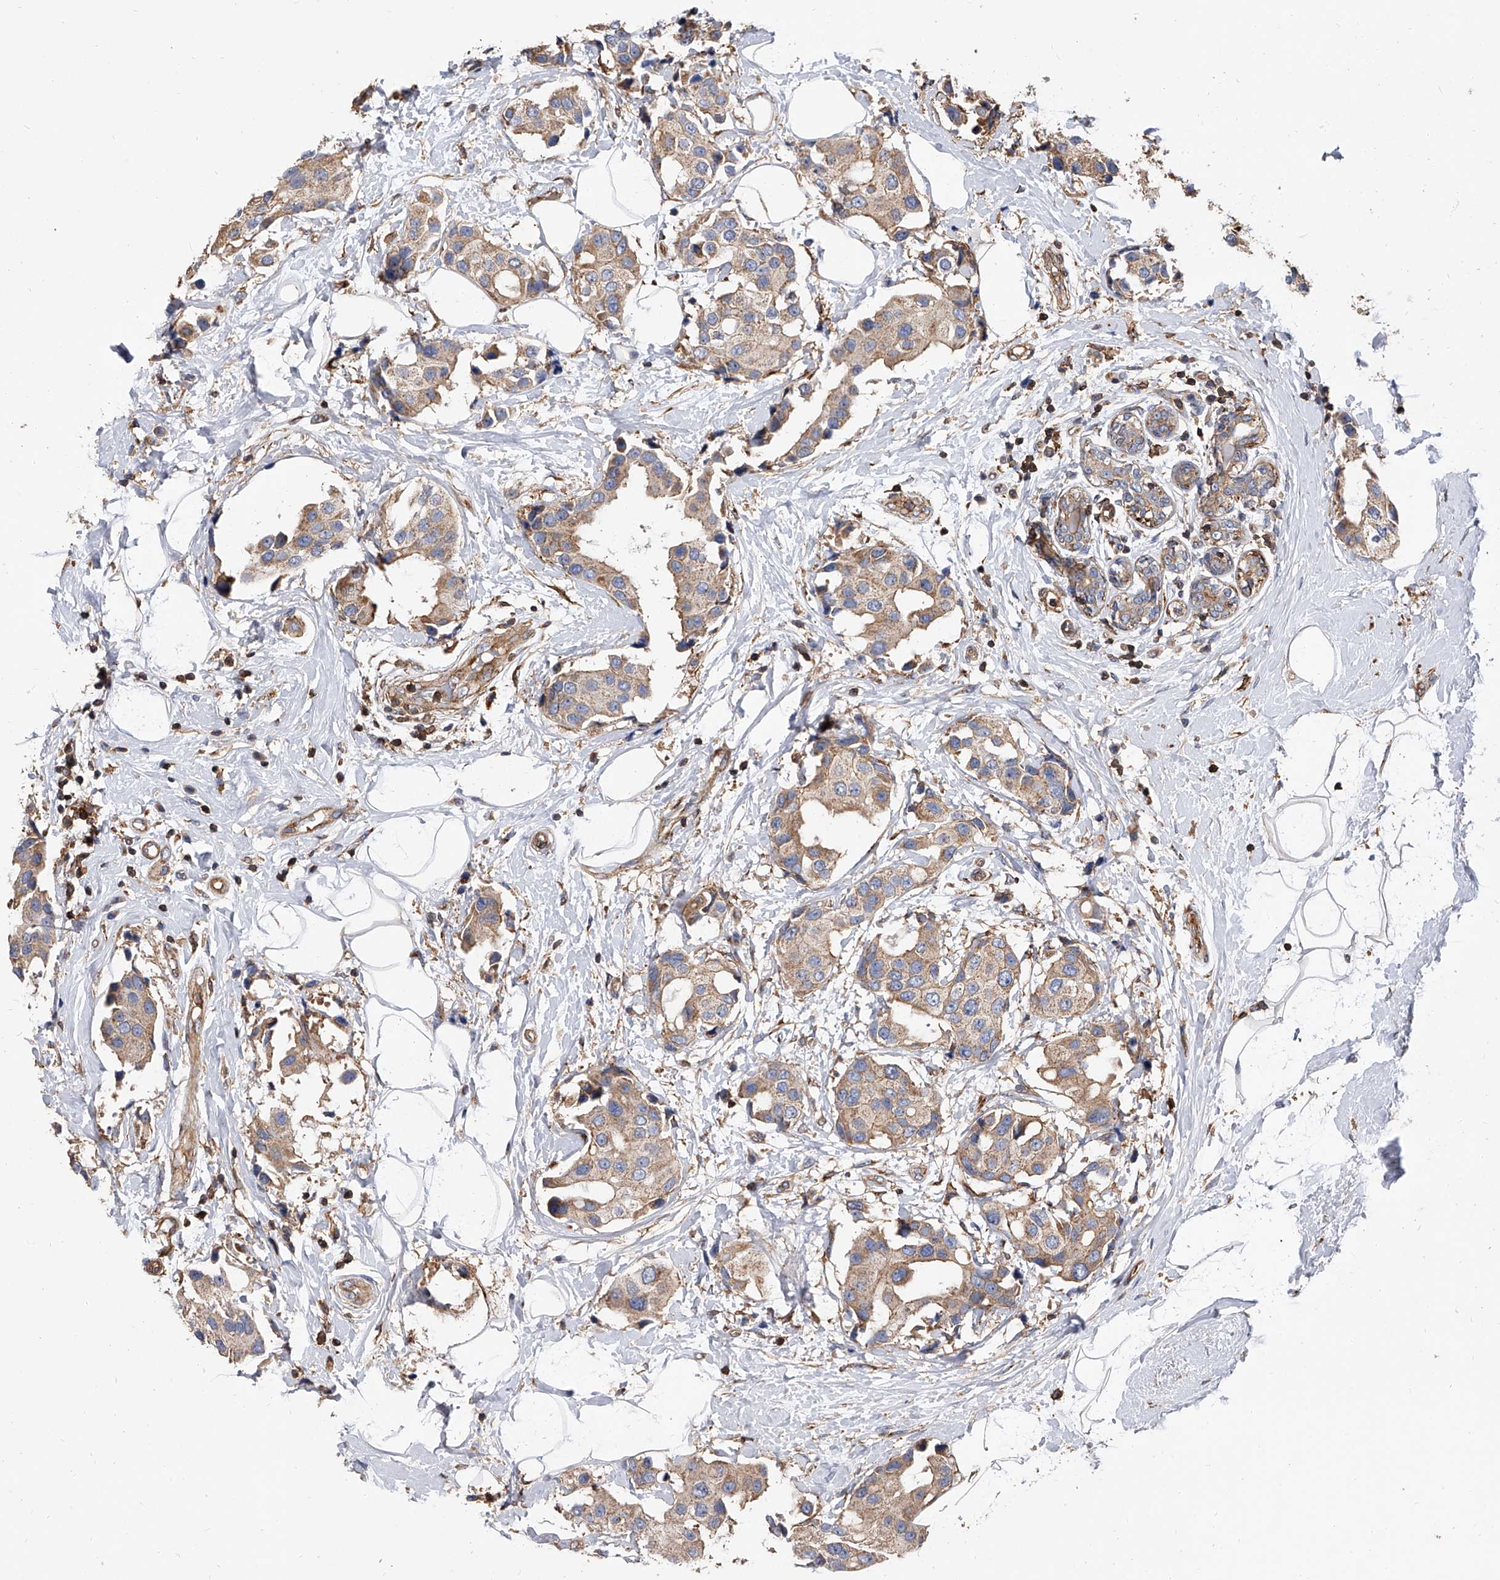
{"staining": {"intensity": "moderate", "quantity": ">75%", "location": "cytoplasmic/membranous"}, "tissue": "breast cancer", "cell_type": "Tumor cells", "image_type": "cancer", "snomed": [{"axis": "morphology", "description": "Normal tissue, NOS"}, {"axis": "morphology", "description": "Duct carcinoma"}, {"axis": "topography", "description": "Breast"}], "caption": "The photomicrograph displays staining of breast cancer, revealing moderate cytoplasmic/membranous protein staining (brown color) within tumor cells.", "gene": "PISD", "patient": {"sex": "female", "age": 39}}